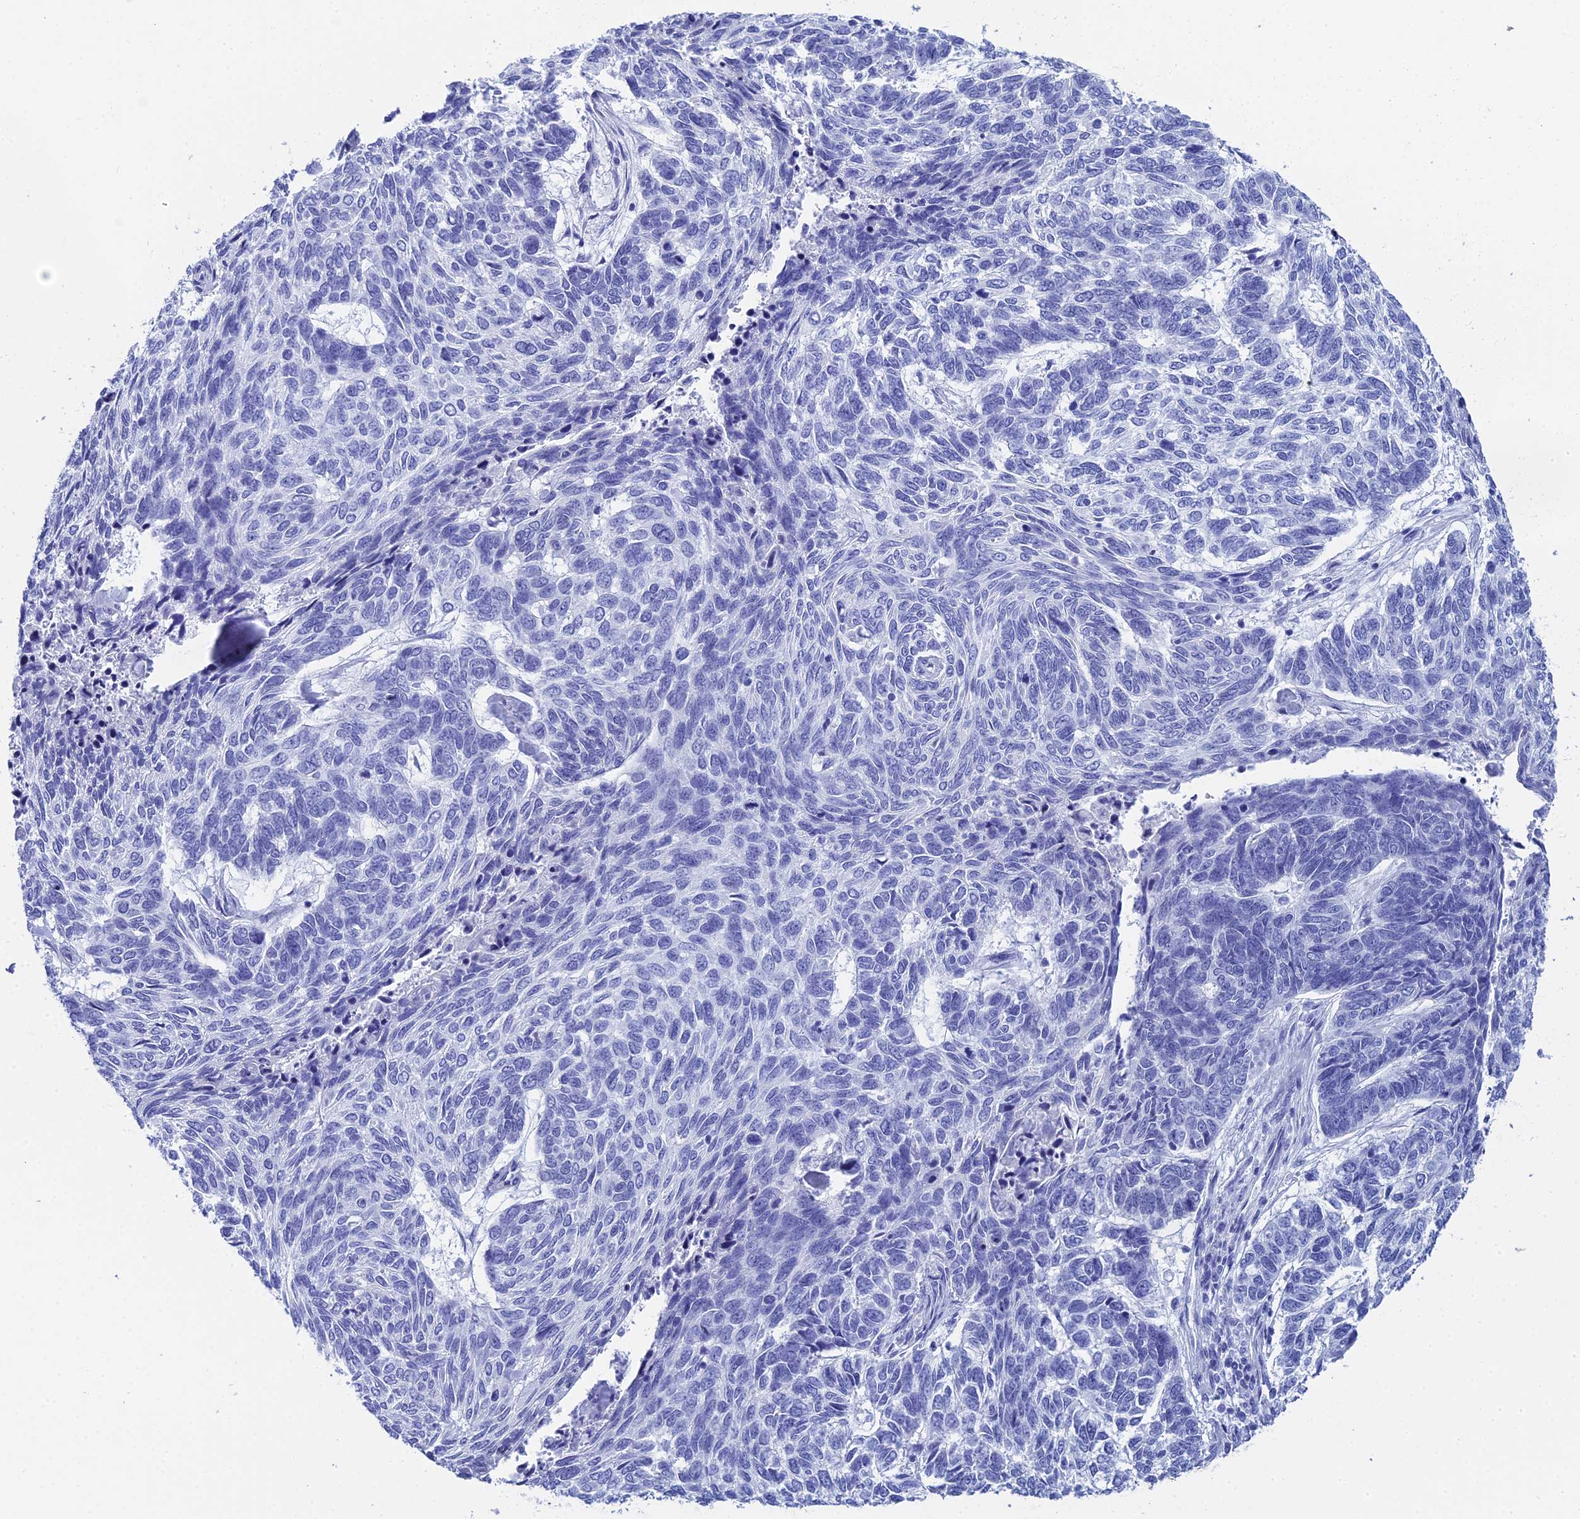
{"staining": {"intensity": "negative", "quantity": "none", "location": "none"}, "tissue": "skin cancer", "cell_type": "Tumor cells", "image_type": "cancer", "snomed": [{"axis": "morphology", "description": "Basal cell carcinoma"}, {"axis": "topography", "description": "Skin"}], "caption": "Tumor cells show no significant expression in skin basal cell carcinoma.", "gene": "TEX101", "patient": {"sex": "female", "age": 65}}